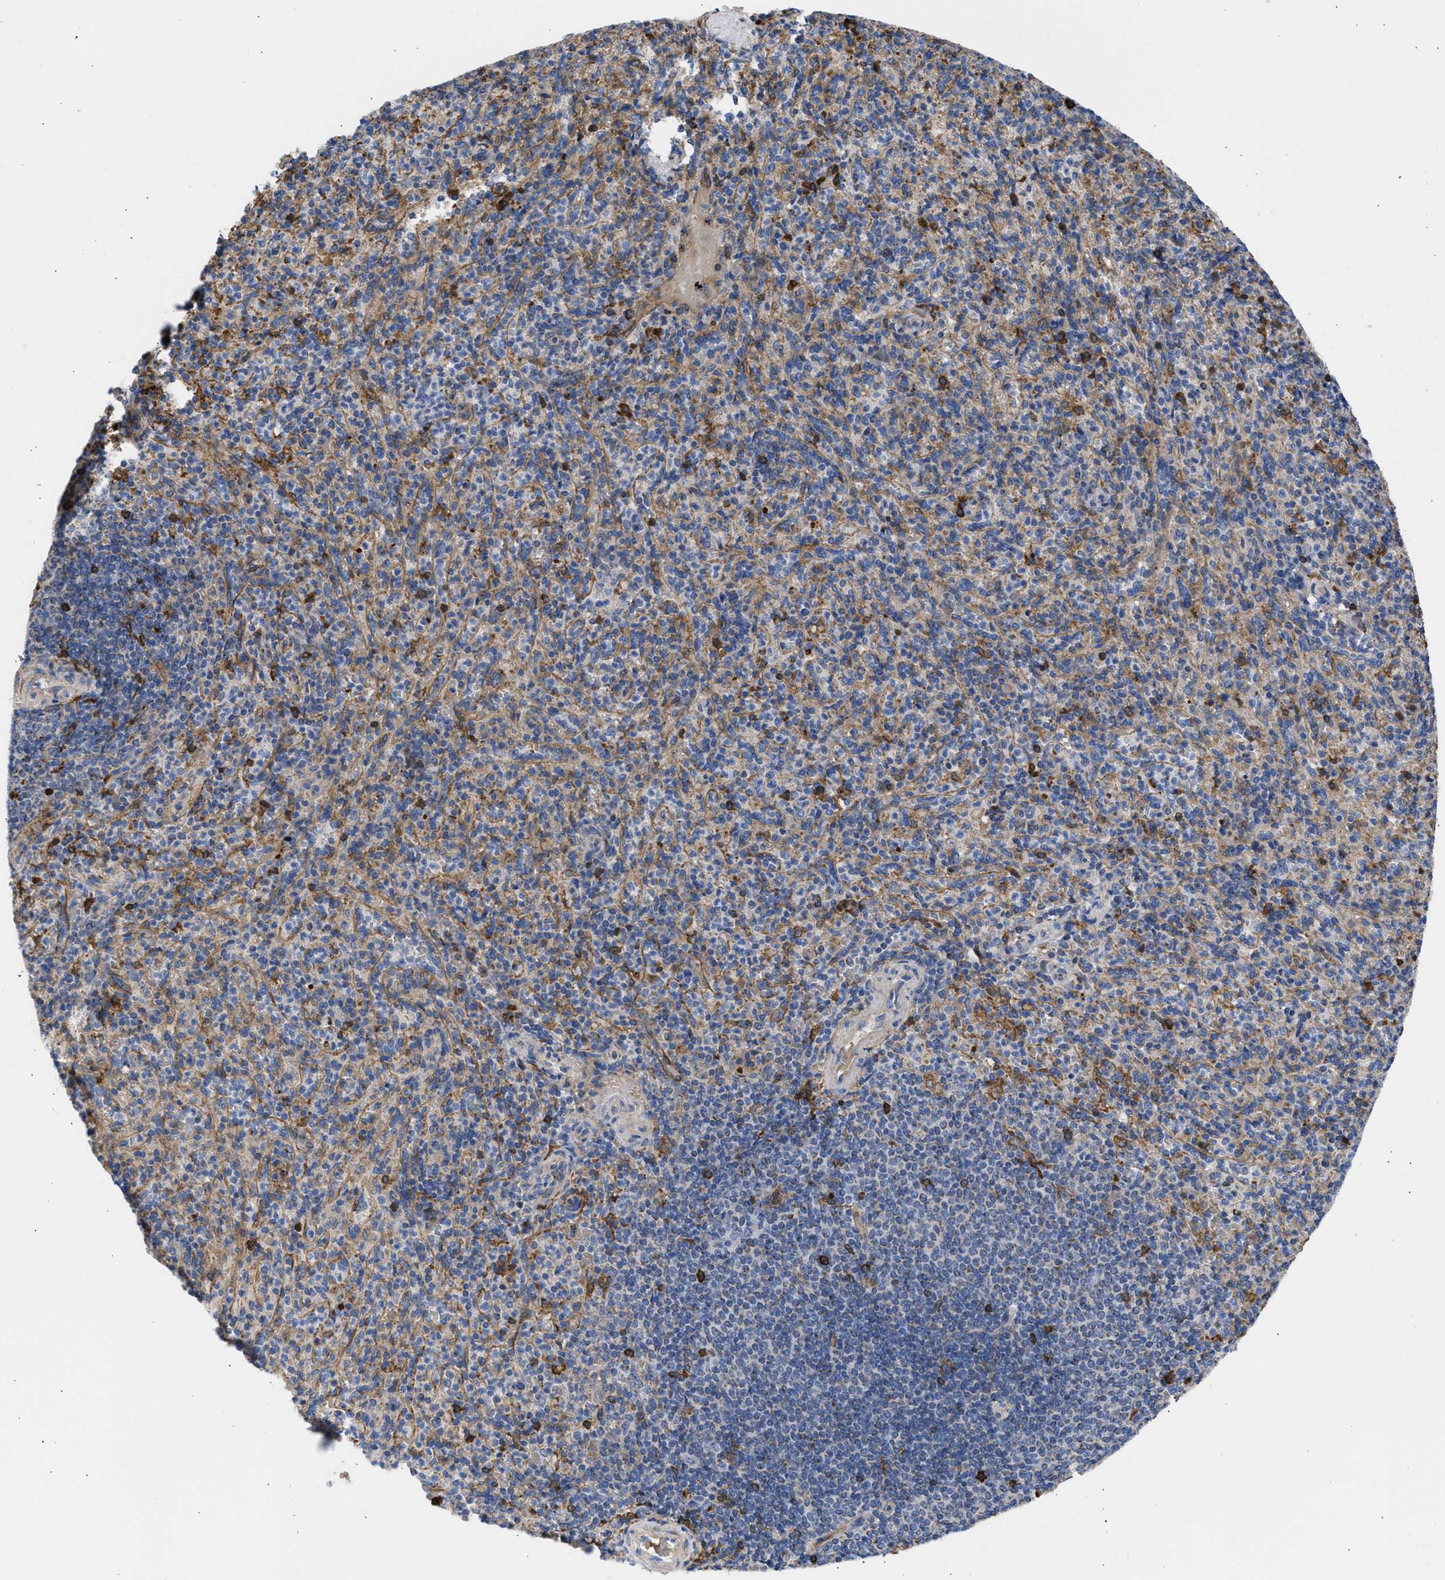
{"staining": {"intensity": "moderate", "quantity": ">75%", "location": "cytoplasmic/membranous"}, "tissue": "spleen", "cell_type": "Cells in red pulp", "image_type": "normal", "snomed": [{"axis": "morphology", "description": "Normal tissue, NOS"}, {"axis": "topography", "description": "Spleen"}], "caption": "Protein expression analysis of normal human spleen reveals moderate cytoplasmic/membranous positivity in about >75% of cells in red pulp.", "gene": "BTG3", "patient": {"sex": "male", "age": 36}}